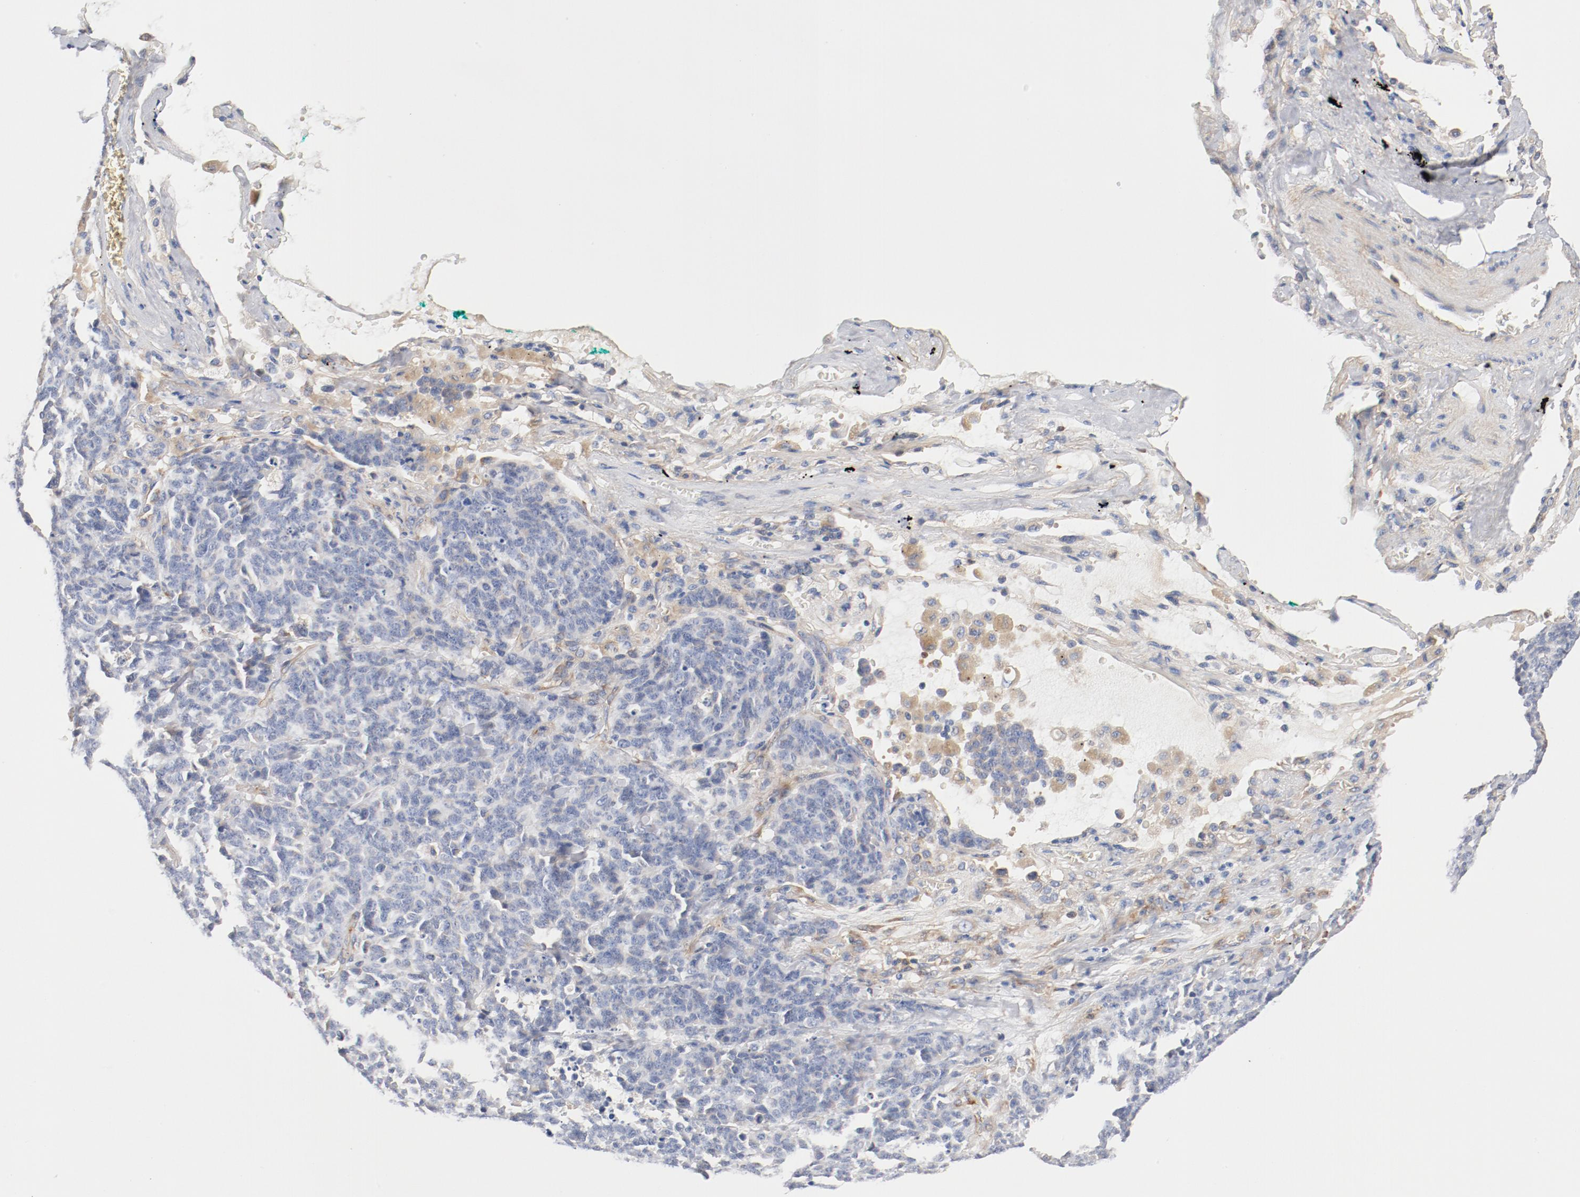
{"staining": {"intensity": "negative", "quantity": "none", "location": "none"}, "tissue": "lung cancer", "cell_type": "Tumor cells", "image_type": "cancer", "snomed": [{"axis": "morphology", "description": "Neoplasm, malignant, NOS"}, {"axis": "topography", "description": "Lung"}], "caption": "The image shows no staining of tumor cells in lung cancer (malignant neoplasm).", "gene": "ILK", "patient": {"sex": "female", "age": 58}}